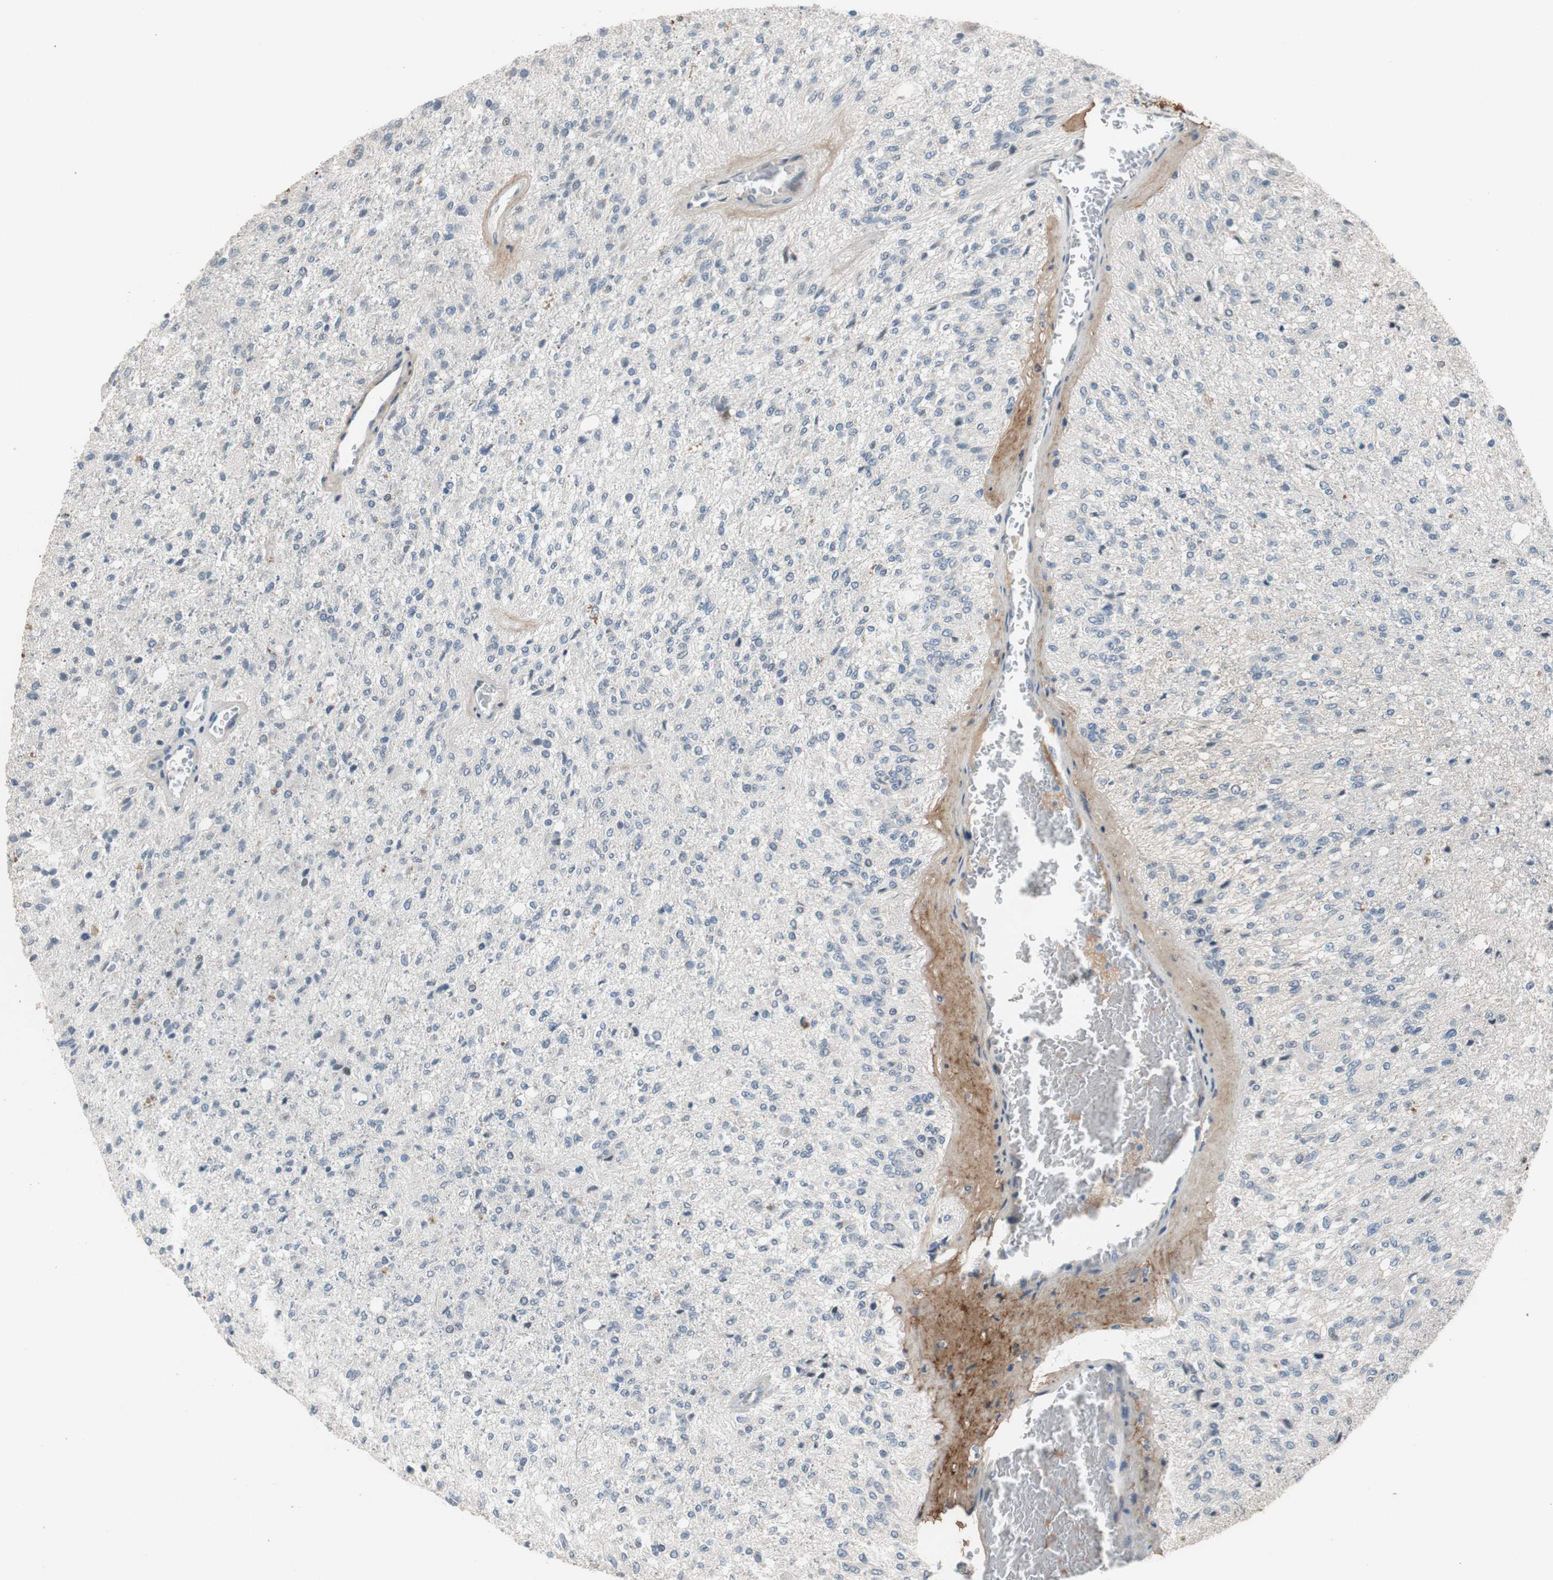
{"staining": {"intensity": "negative", "quantity": "none", "location": "none"}, "tissue": "glioma", "cell_type": "Tumor cells", "image_type": "cancer", "snomed": [{"axis": "morphology", "description": "Normal tissue, NOS"}, {"axis": "morphology", "description": "Glioma, malignant, High grade"}, {"axis": "topography", "description": "Cerebral cortex"}], "caption": "A photomicrograph of human malignant high-grade glioma is negative for staining in tumor cells.", "gene": "COL12A1", "patient": {"sex": "male", "age": 77}}